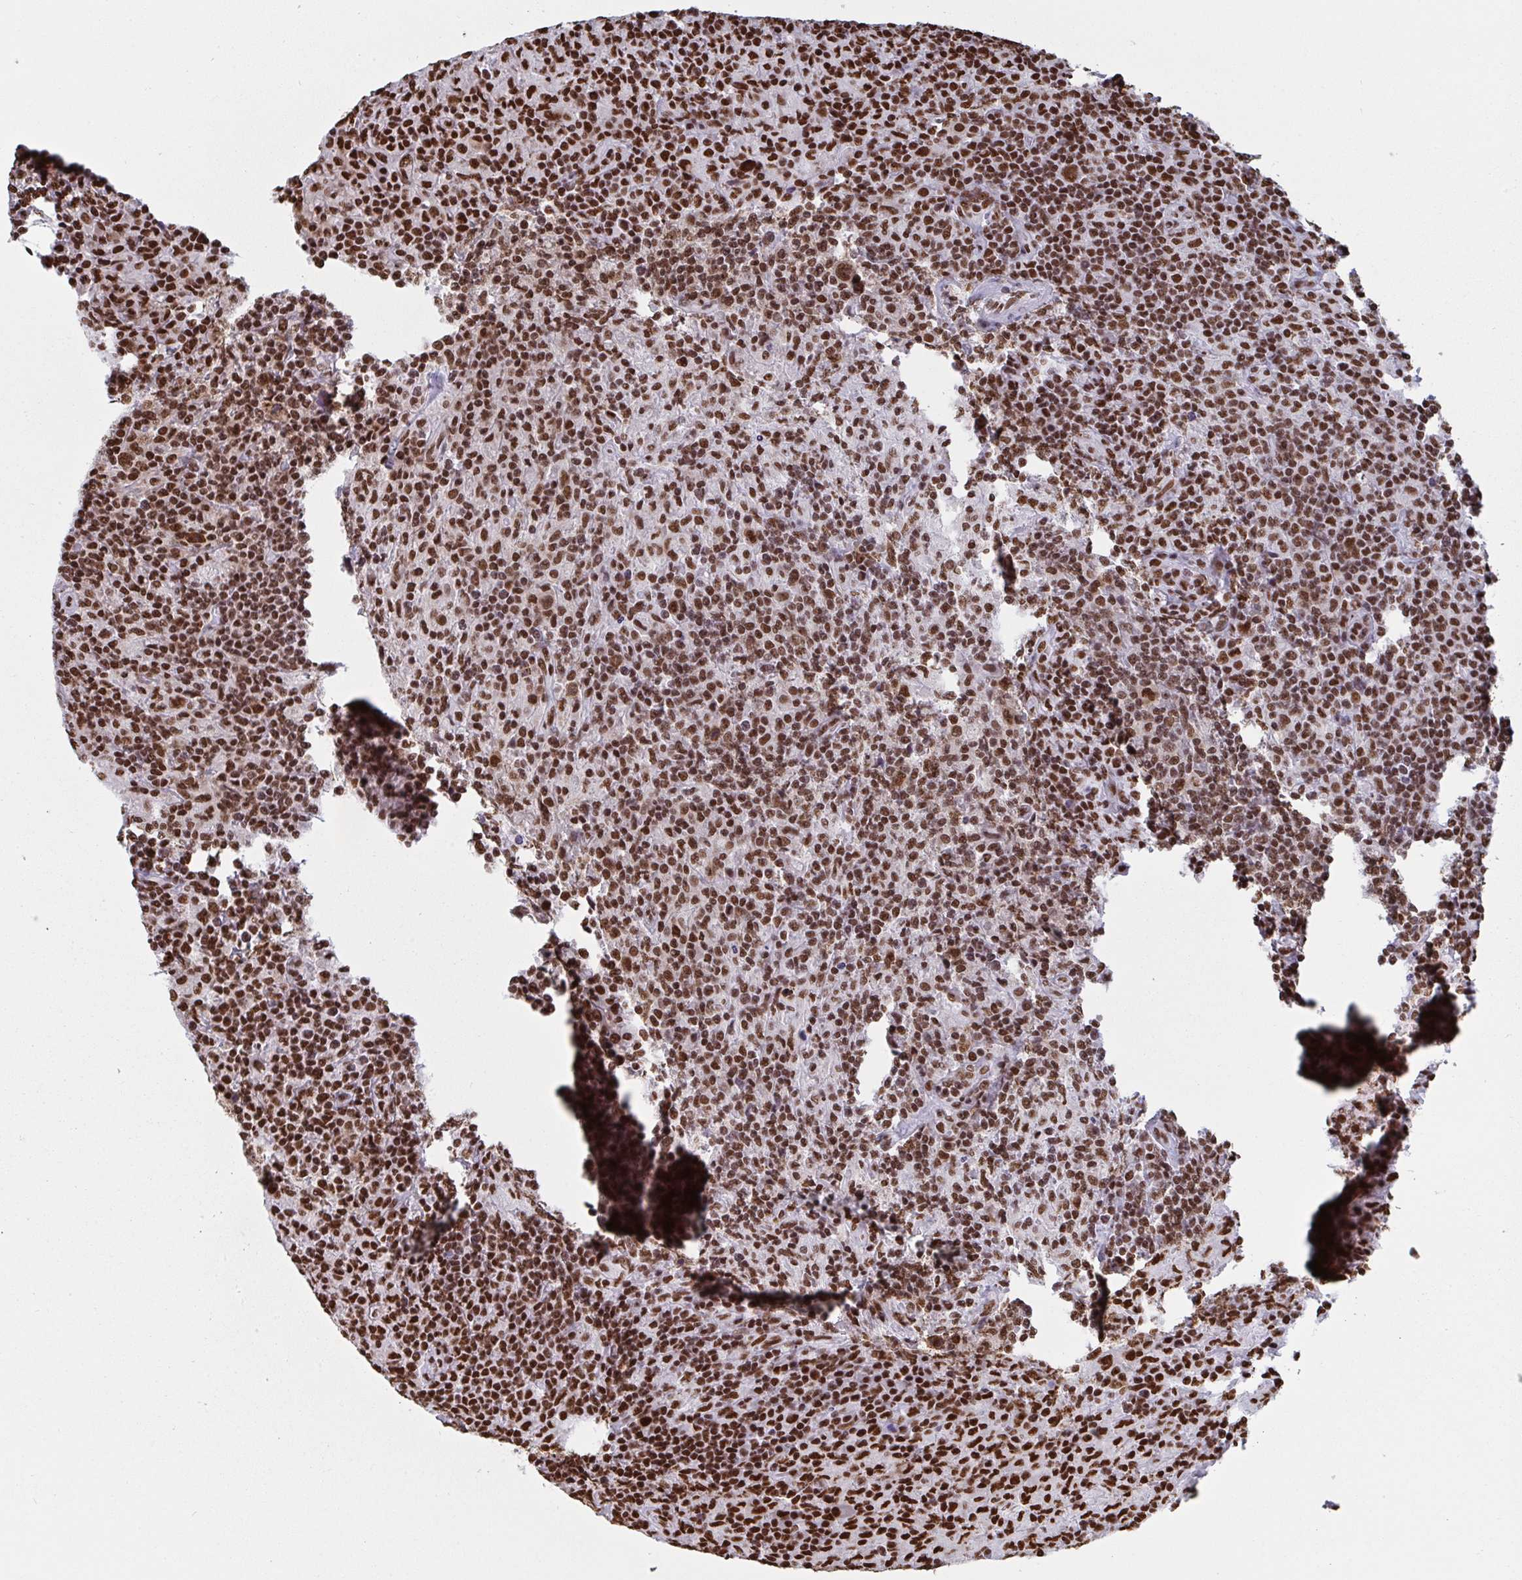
{"staining": {"intensity": "moderate", "quantity": ">75%", "location": "nuclear"}, "tissue": "lymphoma", "cell_type": "Tumor cells", "image_type": "cancer", "snomed": [{"axis": "morphology", "description": "Hodgkin's disease, NOS"}, {"axis": "topography", "description": "Lymph node"}], "caption": "Lymphoma stained for a protein (brown) demonstrates moderate nuclear positive expression in about >75% of tumor cells.", "gene": "GAR1", "patient": {"sex": "male", "age": 70}}